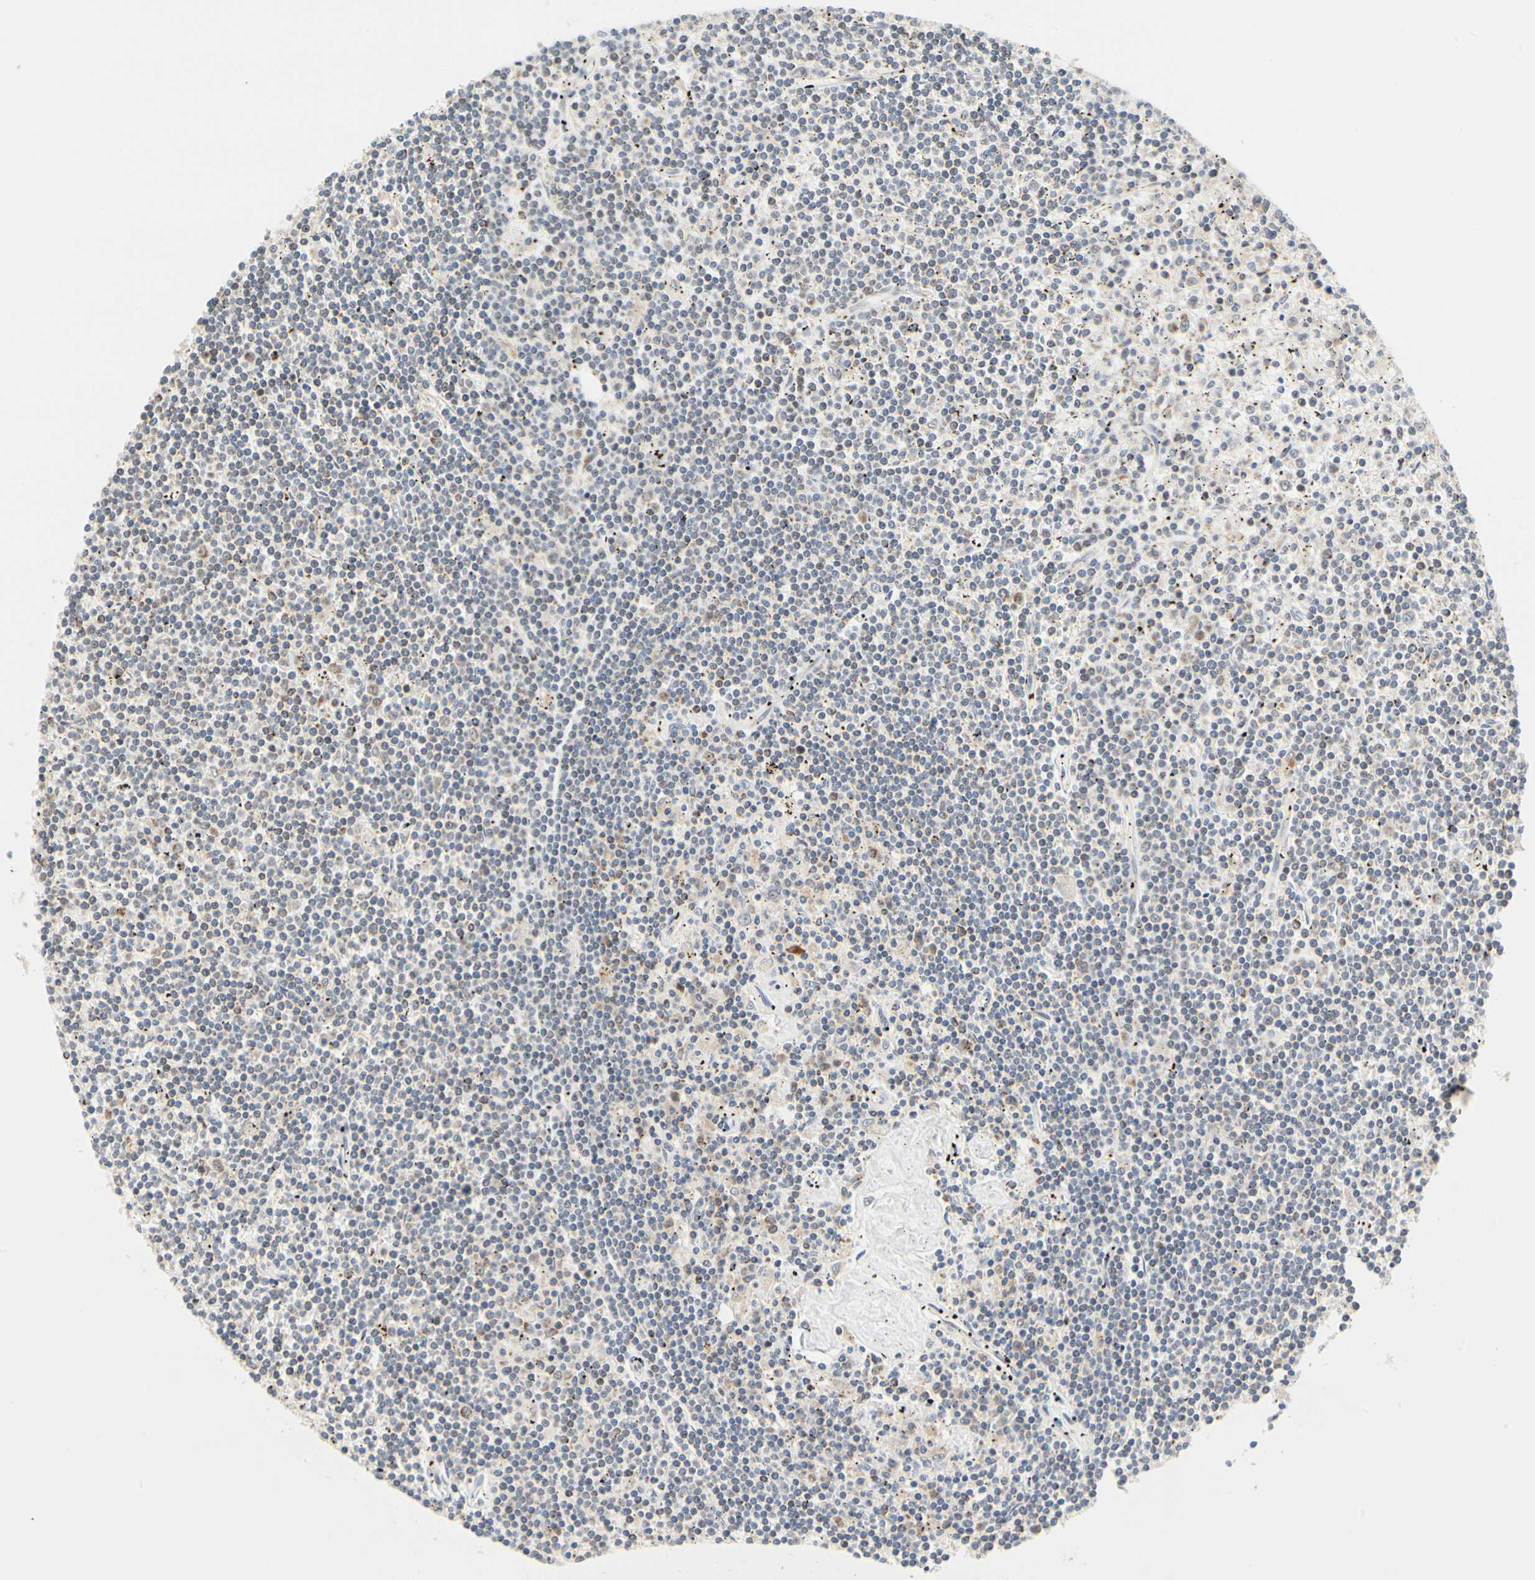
{"staining": {"intensity": "negative", "quantity": "none", "location": "none"}, "tissue": "lymphoma", "cell_type": "Tumor cells", "image_type": "cancer", "snomed": [{"axis": "morphology", "description": "Malignant lymphoma, non-Hodgkin's type, Low grade"}, {"axis": "topography", "description": "Spleen"}], "caption": "Tumor cells are negative for brown protein staining in lymphoma.", "gene": "SFXN3", "patient": {"sex": "male", "age": 76}}